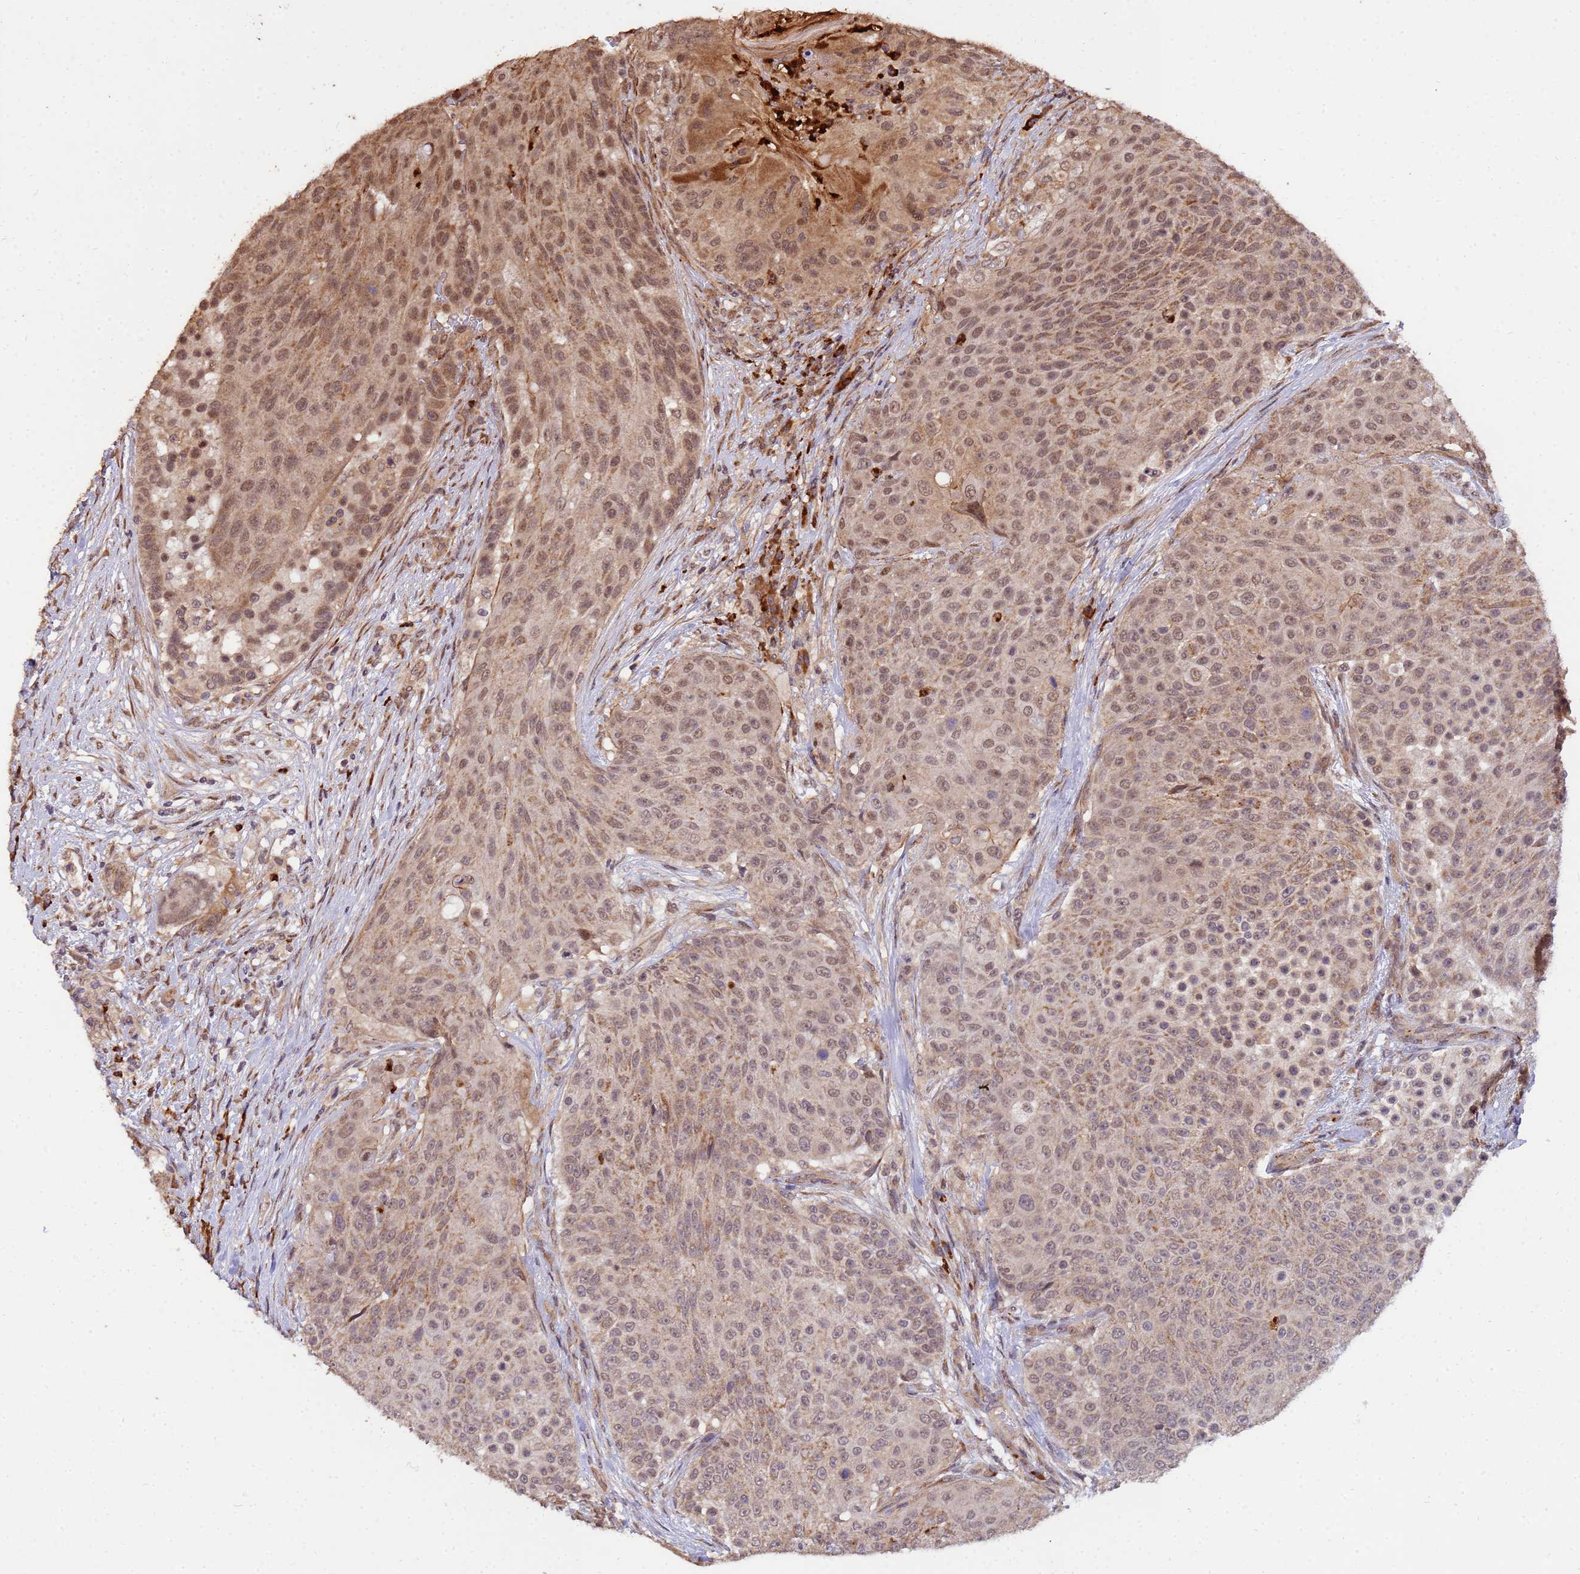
{"staining": {"intensity": "moderate", "quantity": "25%-75%", "location": "cytoplasmic/membranous,nuclear"}, "tissue": "urothelial cancer", "cell_type": "Tumor cells", "image_type": "cancer", "snomed": [{"axis": "morphology", "description": "Urothelial carcinoma, High grade"}, {"axis": "topography", "description": "Urinary bladder"}], "caption": "Immunohistochemical staining of human high-grade urothelial carcinoma reveals moderate cytoplasmic/membranous and nuclear protein expression in approximately 25%-75% of tumor cells. The protein is stained brown, and the nuclei are stained in blue (DAB (3,3'-diaminobenzidine) IHC with brightfield microscopy, high magnification).", "gene": "ZNF619", "patient": {"sex": "female", "age": 63}}